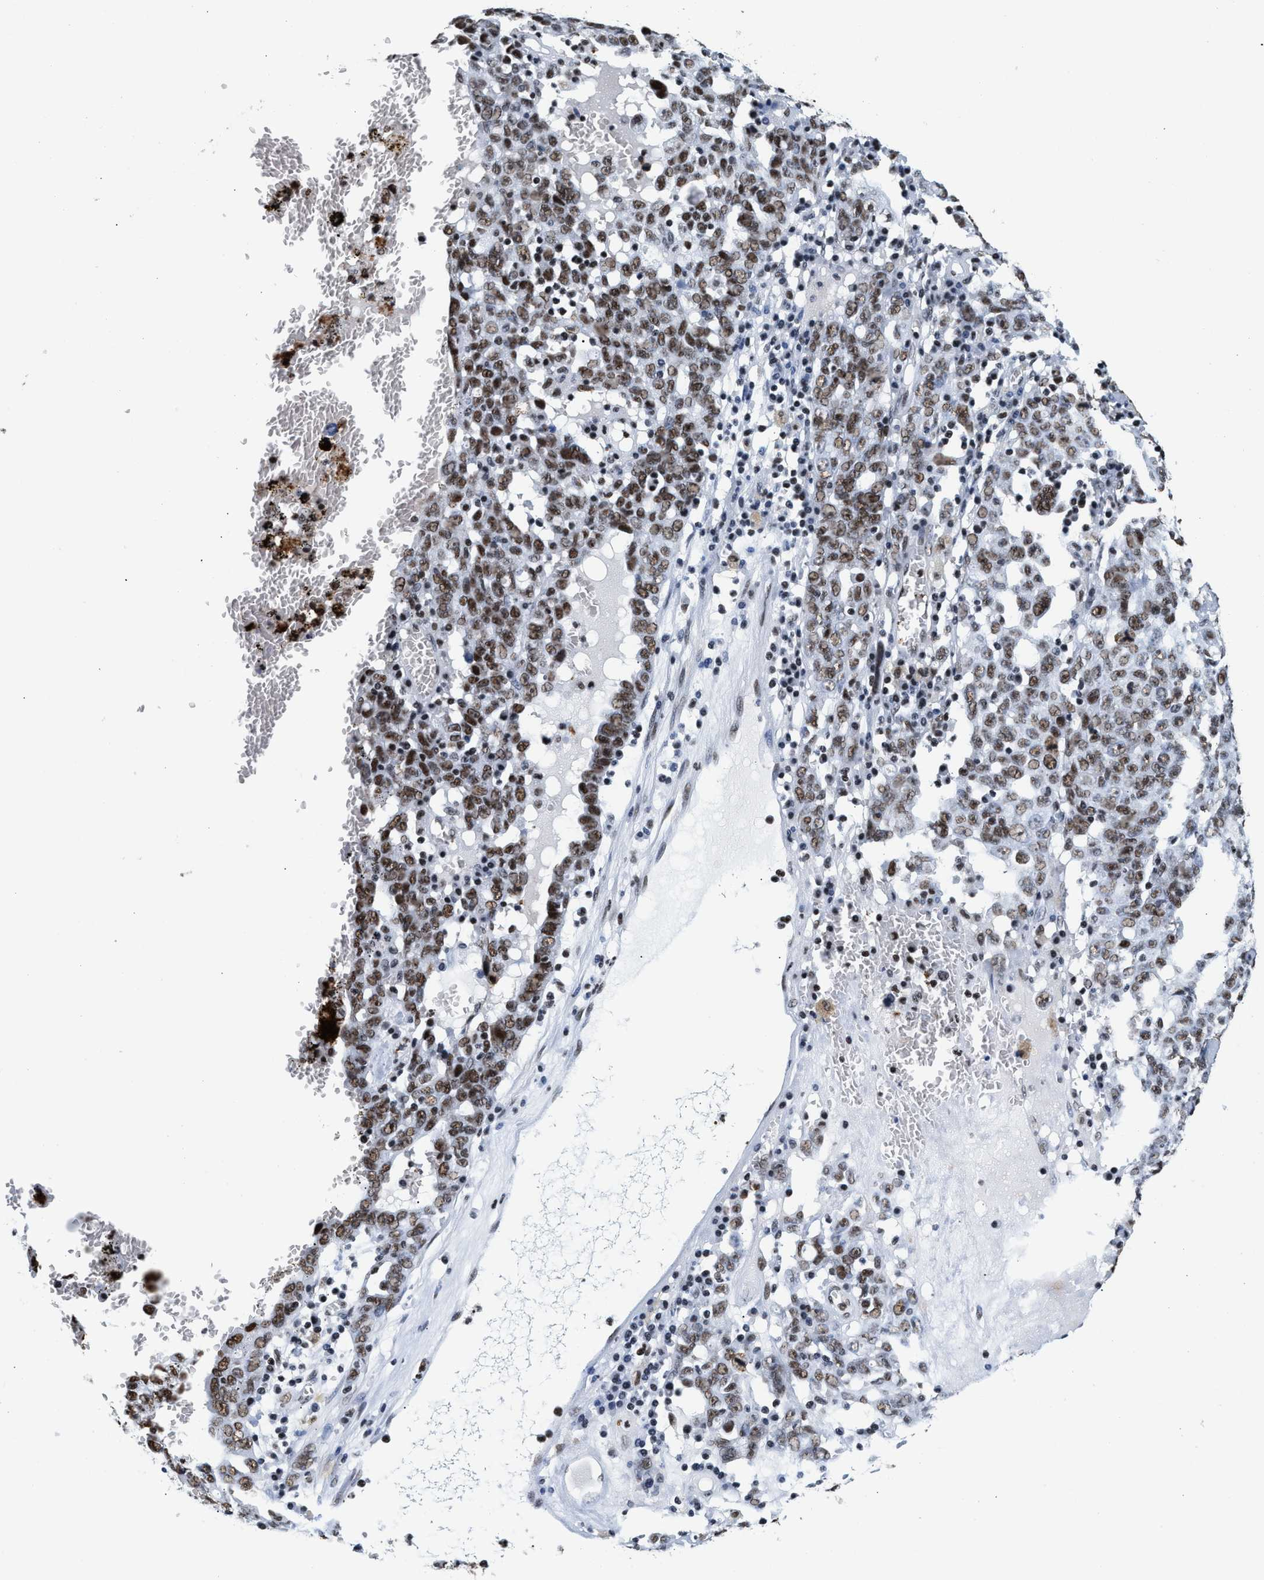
{"staining": {"intensity": "moderate", "quantity": ">75%", "location": "nuclear"}, "tissue": "ovarian cancer", "cell_type": "Tumor cells", "image_type": "cancer", "snomed": [{"axis": "morphology", "description": "Carcinoma, endometroid"}, {"axis": "topography", "description": "Ovary"}], "caption": "Brown immunohistochemical staining in human ovarian cancer reveals moderate nuclear staining in about >75% of tumor cells.", "gene": "RAD21", "patient": {"sex": "female", "age": 62}}